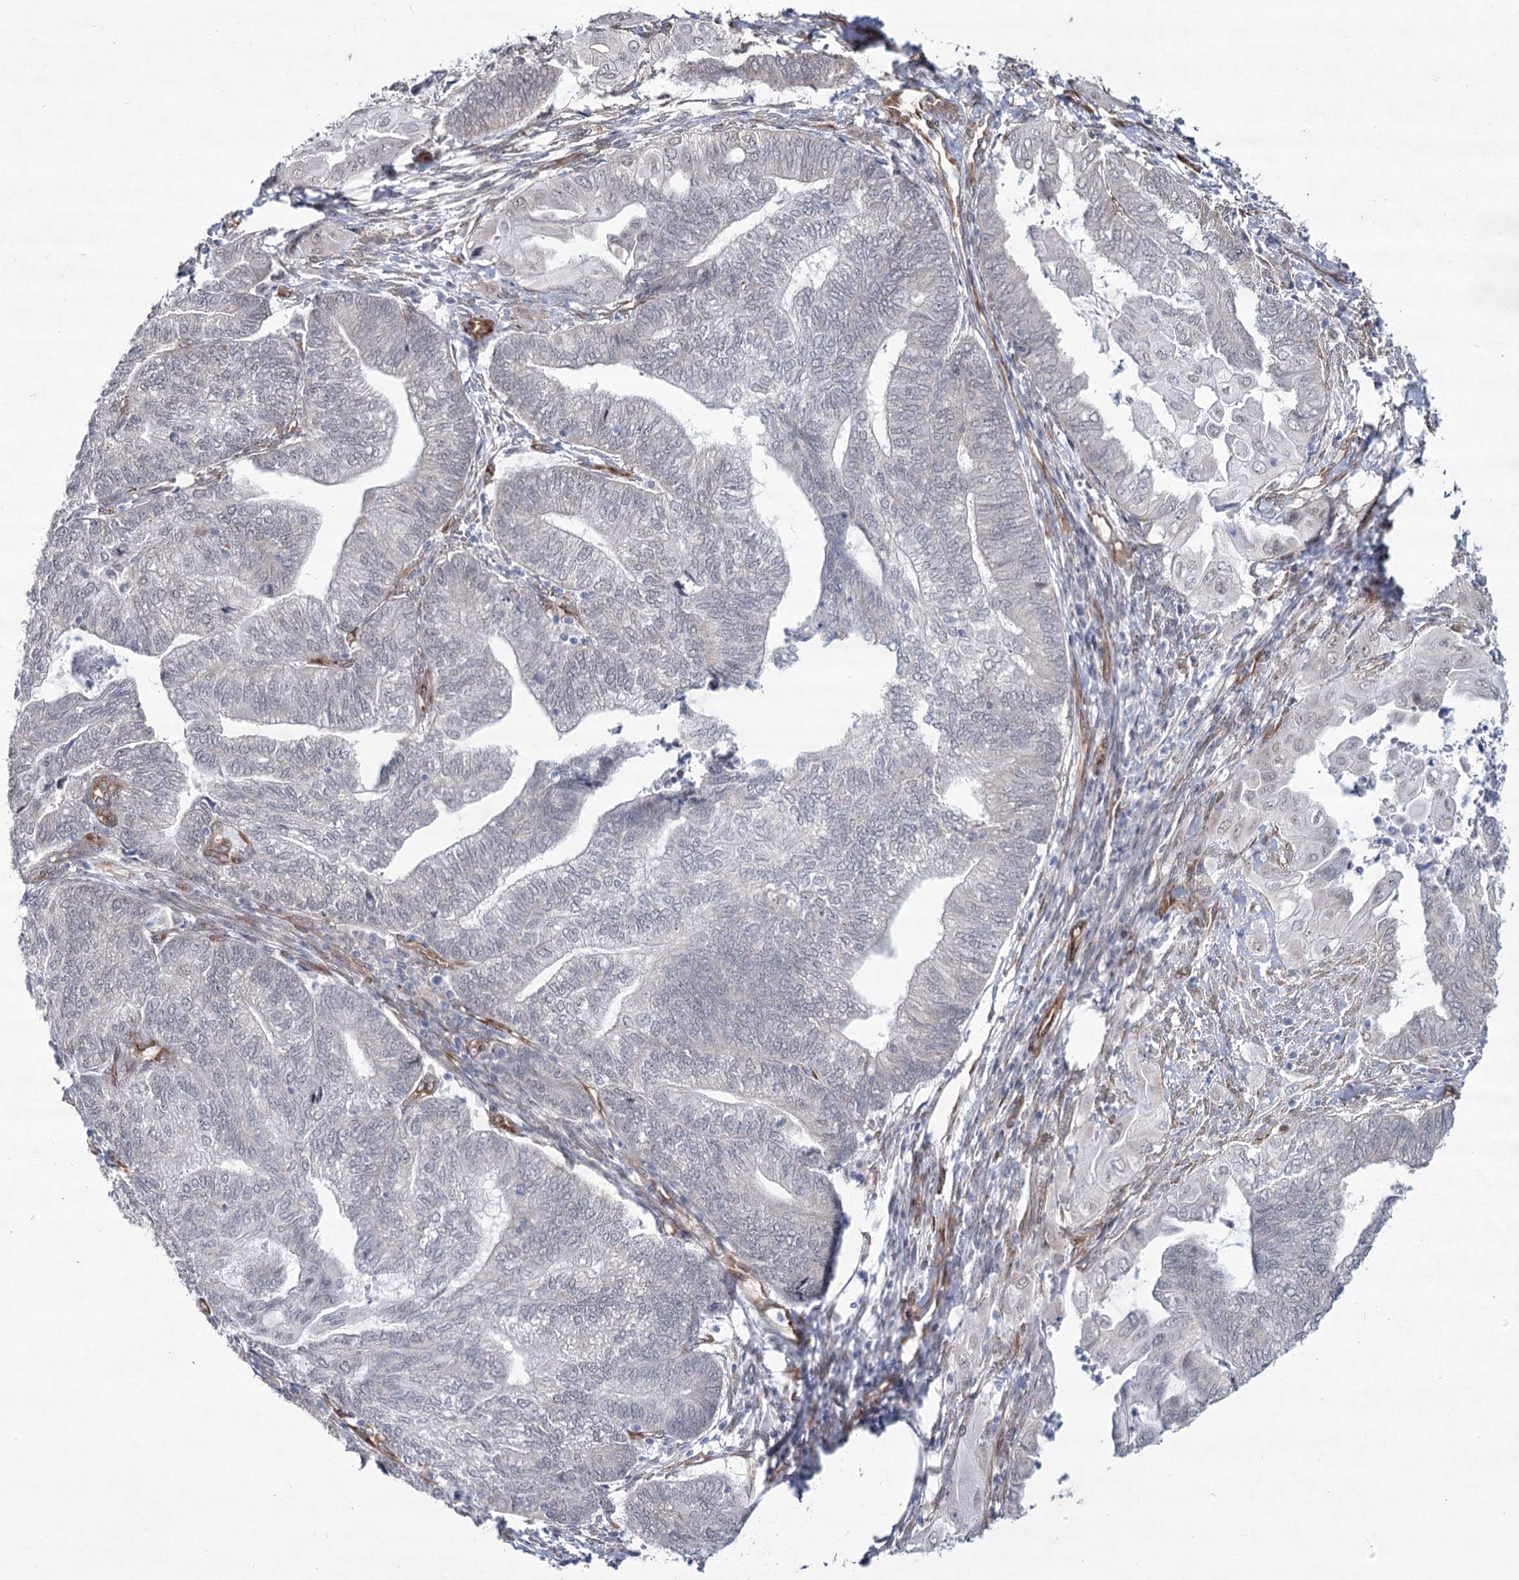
{"staining": {"intensity": "weak", "quantity": "<25%", "location": "nuclear"}, "tissue": "endometrial cancer", "cell_type": "Tumor cells", "image_type": "cancer", "snomed": [{"axis": "morphology", "description": "Adenocarcinoma, NOS"}, {"axis": "topography", "description": "Uterus"}, {"axis": "topography", "description": "Endometrium"}], "caption": "Endometrial cancer (adenocarcinoma) stained for a protein using IHC shows no expression tumor cells.", "gene": "YBX3", "patient": {"sex": "female", "age": 70}}